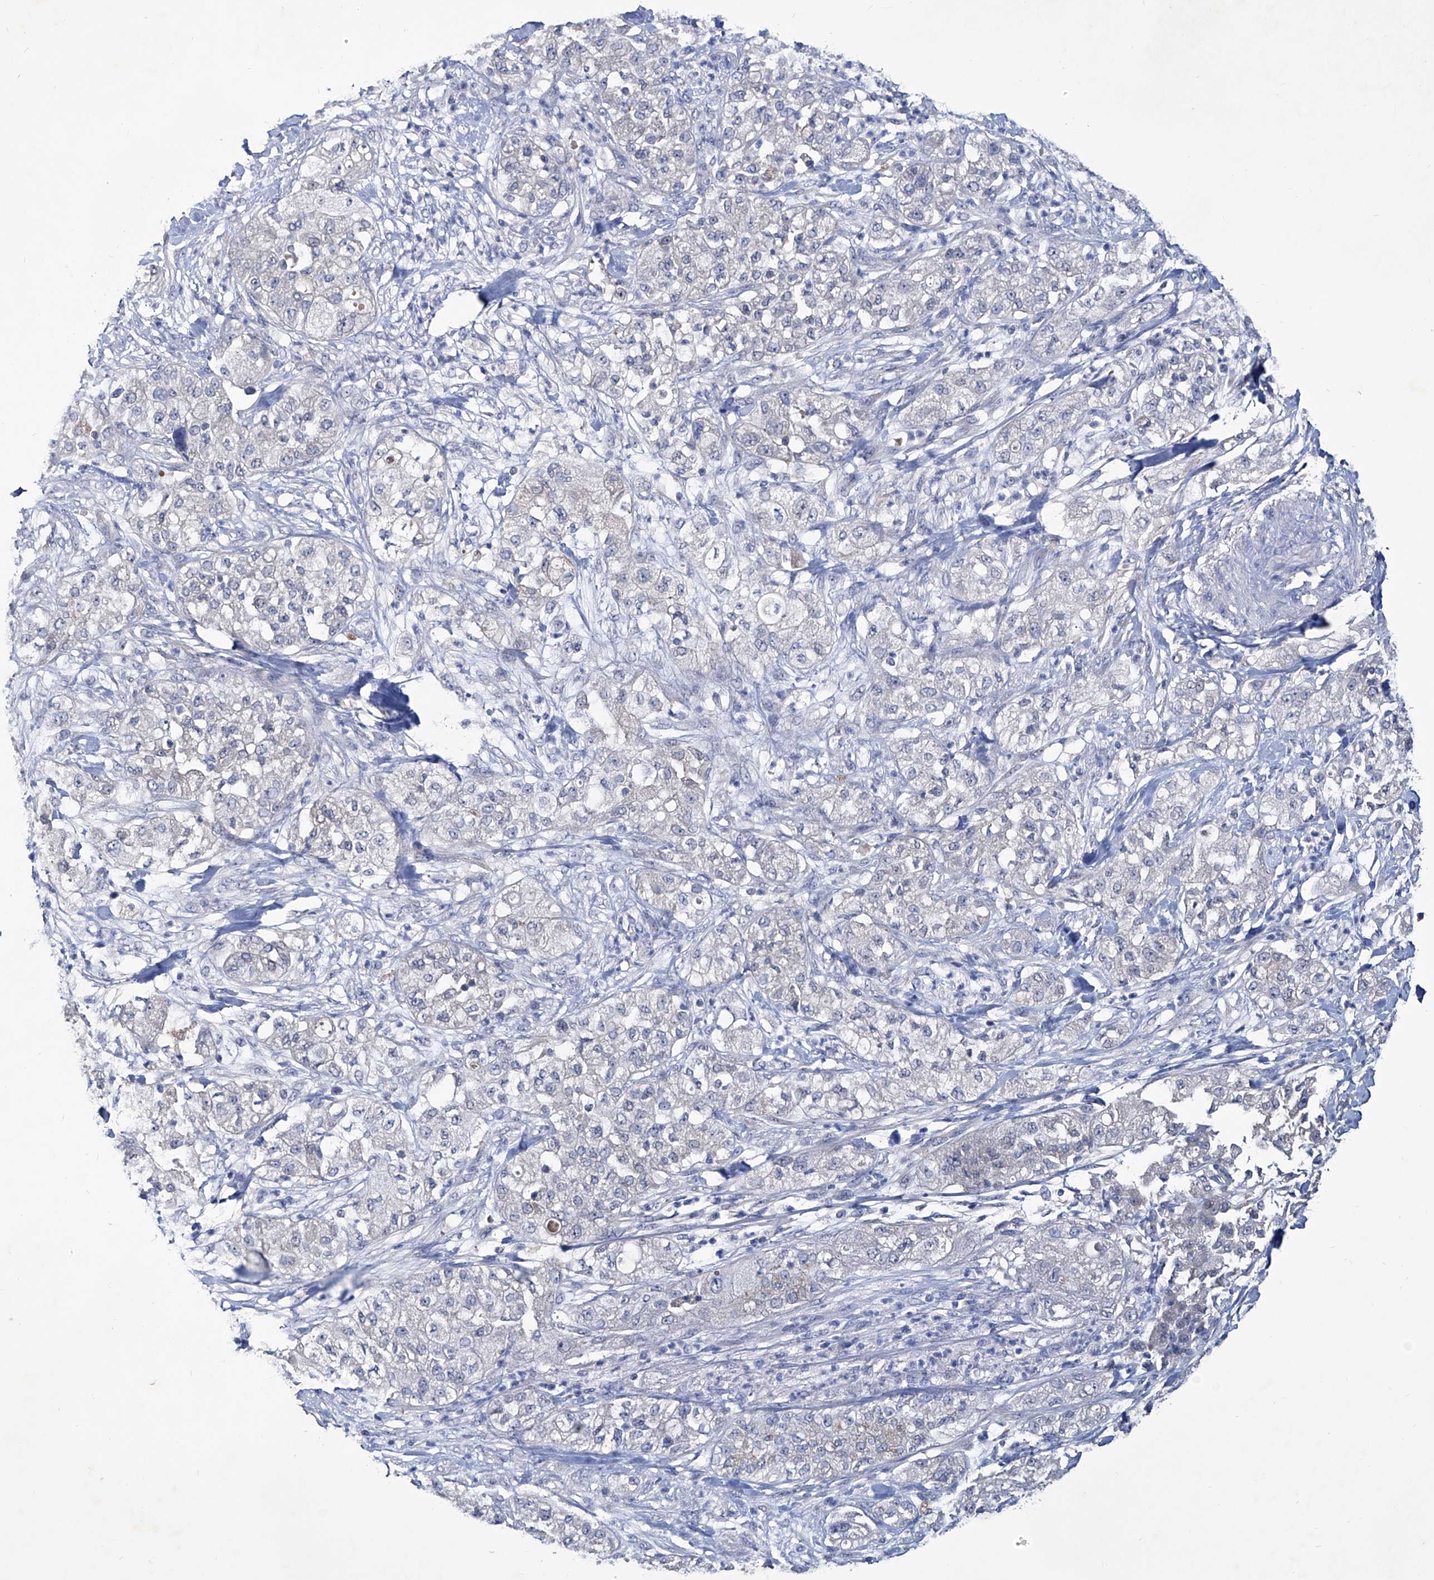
{"staining": {"intensity": "negative", "quantity": "none", "location": "none"}, "tissue": "pancreatic cancer", "cell_type": "Tumor cells", "image_type": "cancer", "snomed": [{"axis": "morphology", "description": "Adenocarcinoma, NOS"}, {"axis": "topography", "description": "Pancreas"}], "caption": "Immunohistochemistry of pancreatic adenocarcinoma shows no expression in tumor cells. The staining is performed using DAB brown chromogen with nuclei counter-stained in using hematoxylin.", "gene": "KLHL17", "patient": {"sex": "female", "age": 78}}